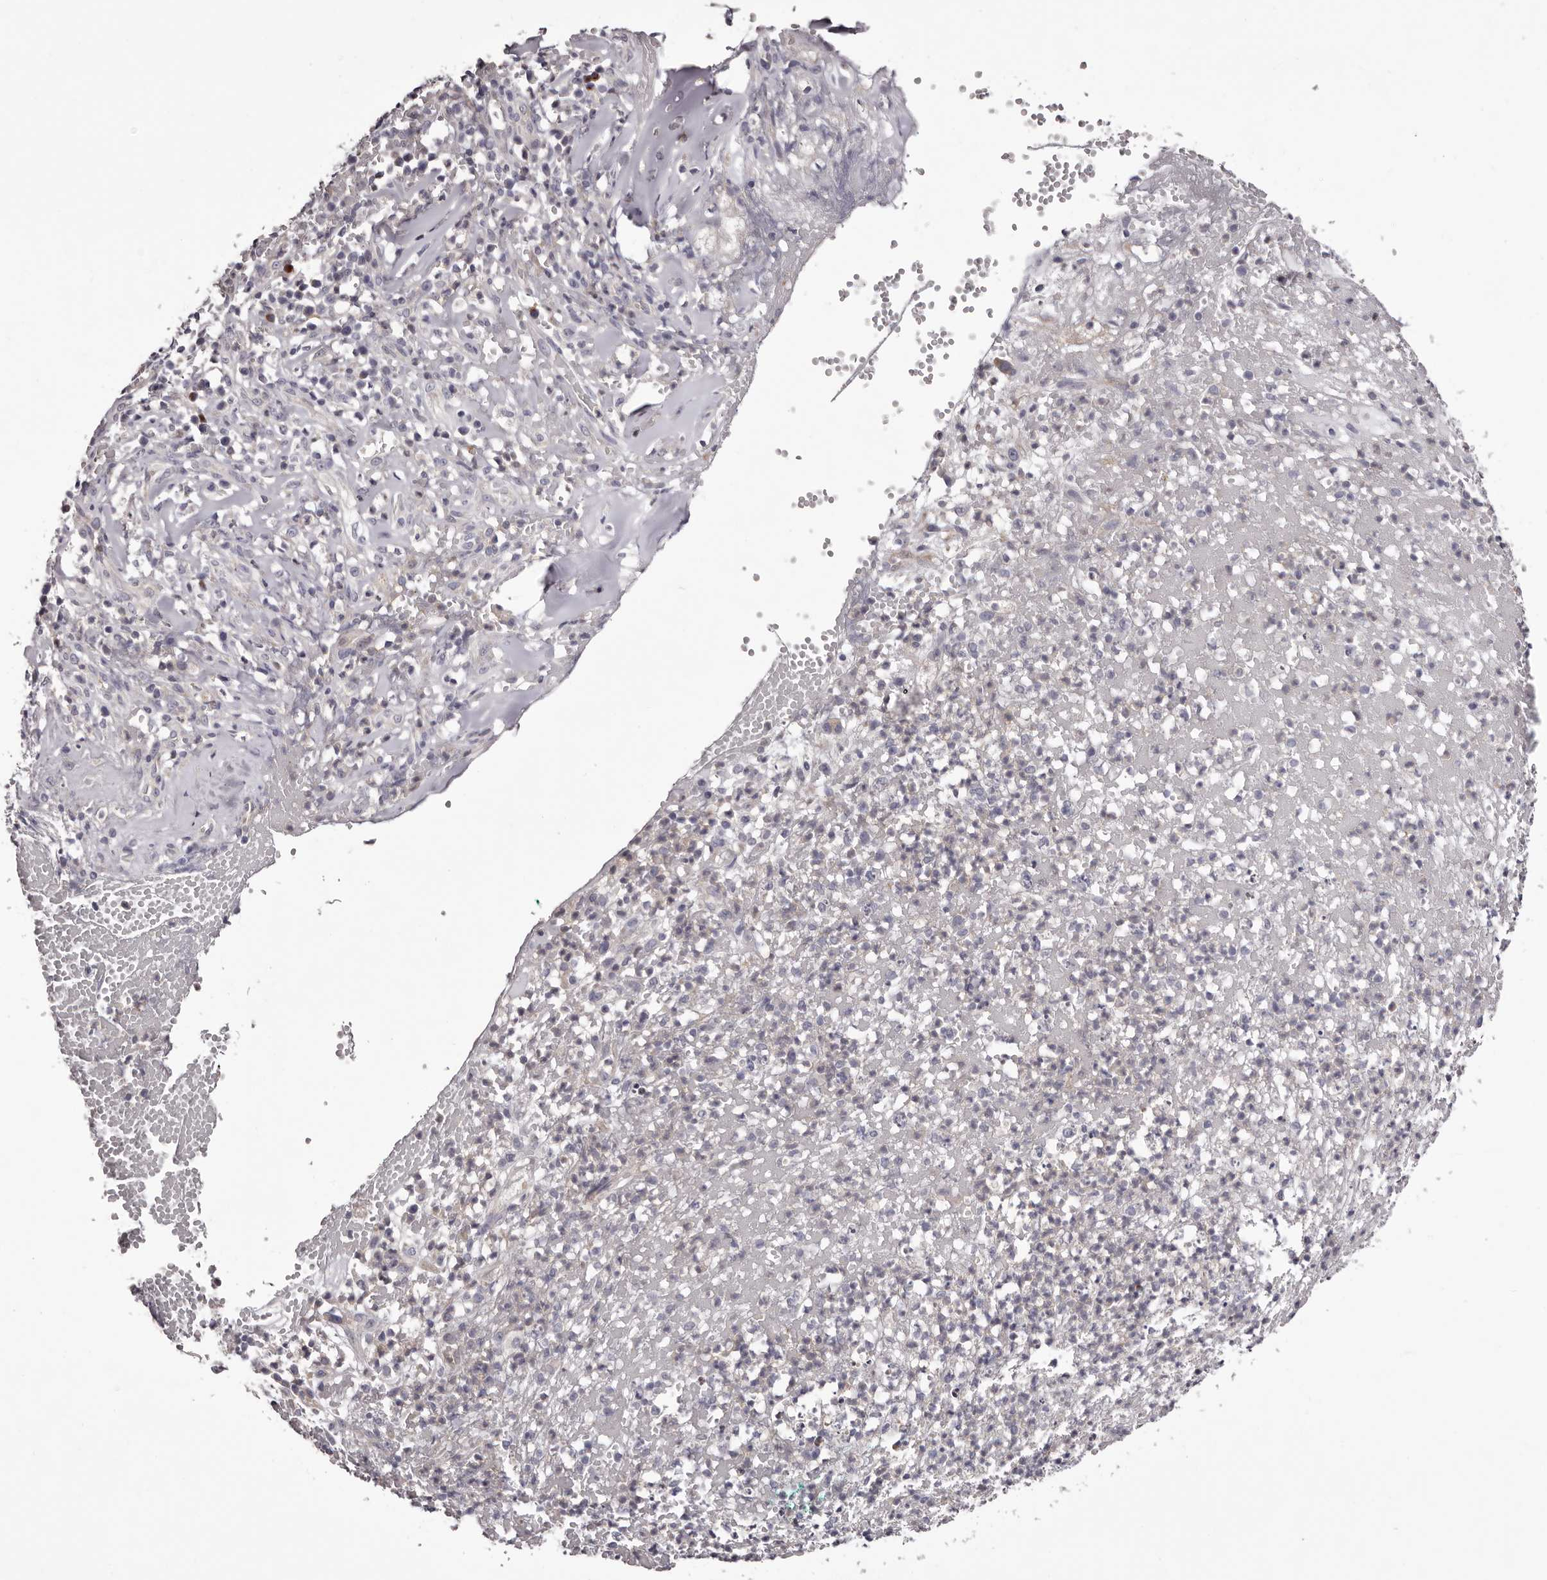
{"staining": {"intensity": "negative", "quantity": "none", "location": "none"}, "tissue": "adipose tissue", "cell_type": "Adipocytes", "image_type": "normal", "snomed": [{"axis": "morphology", "description": "Normal tissue, NOS"}, {"axis": "morphology", "description": "Basal cell carcinoma"}, {"axis": "topography", "description": "Cartilage tissue"}, {"axis": "topography", "description": "Nasopharynx"}, {"axis": "topography", "description": "Oral tissue"}], "caption": "Adipocytes are negative for brown protein staining in benign adipose tissue.", "gene": "PEG10", "patient": {"sex": "female", "age": 77}}